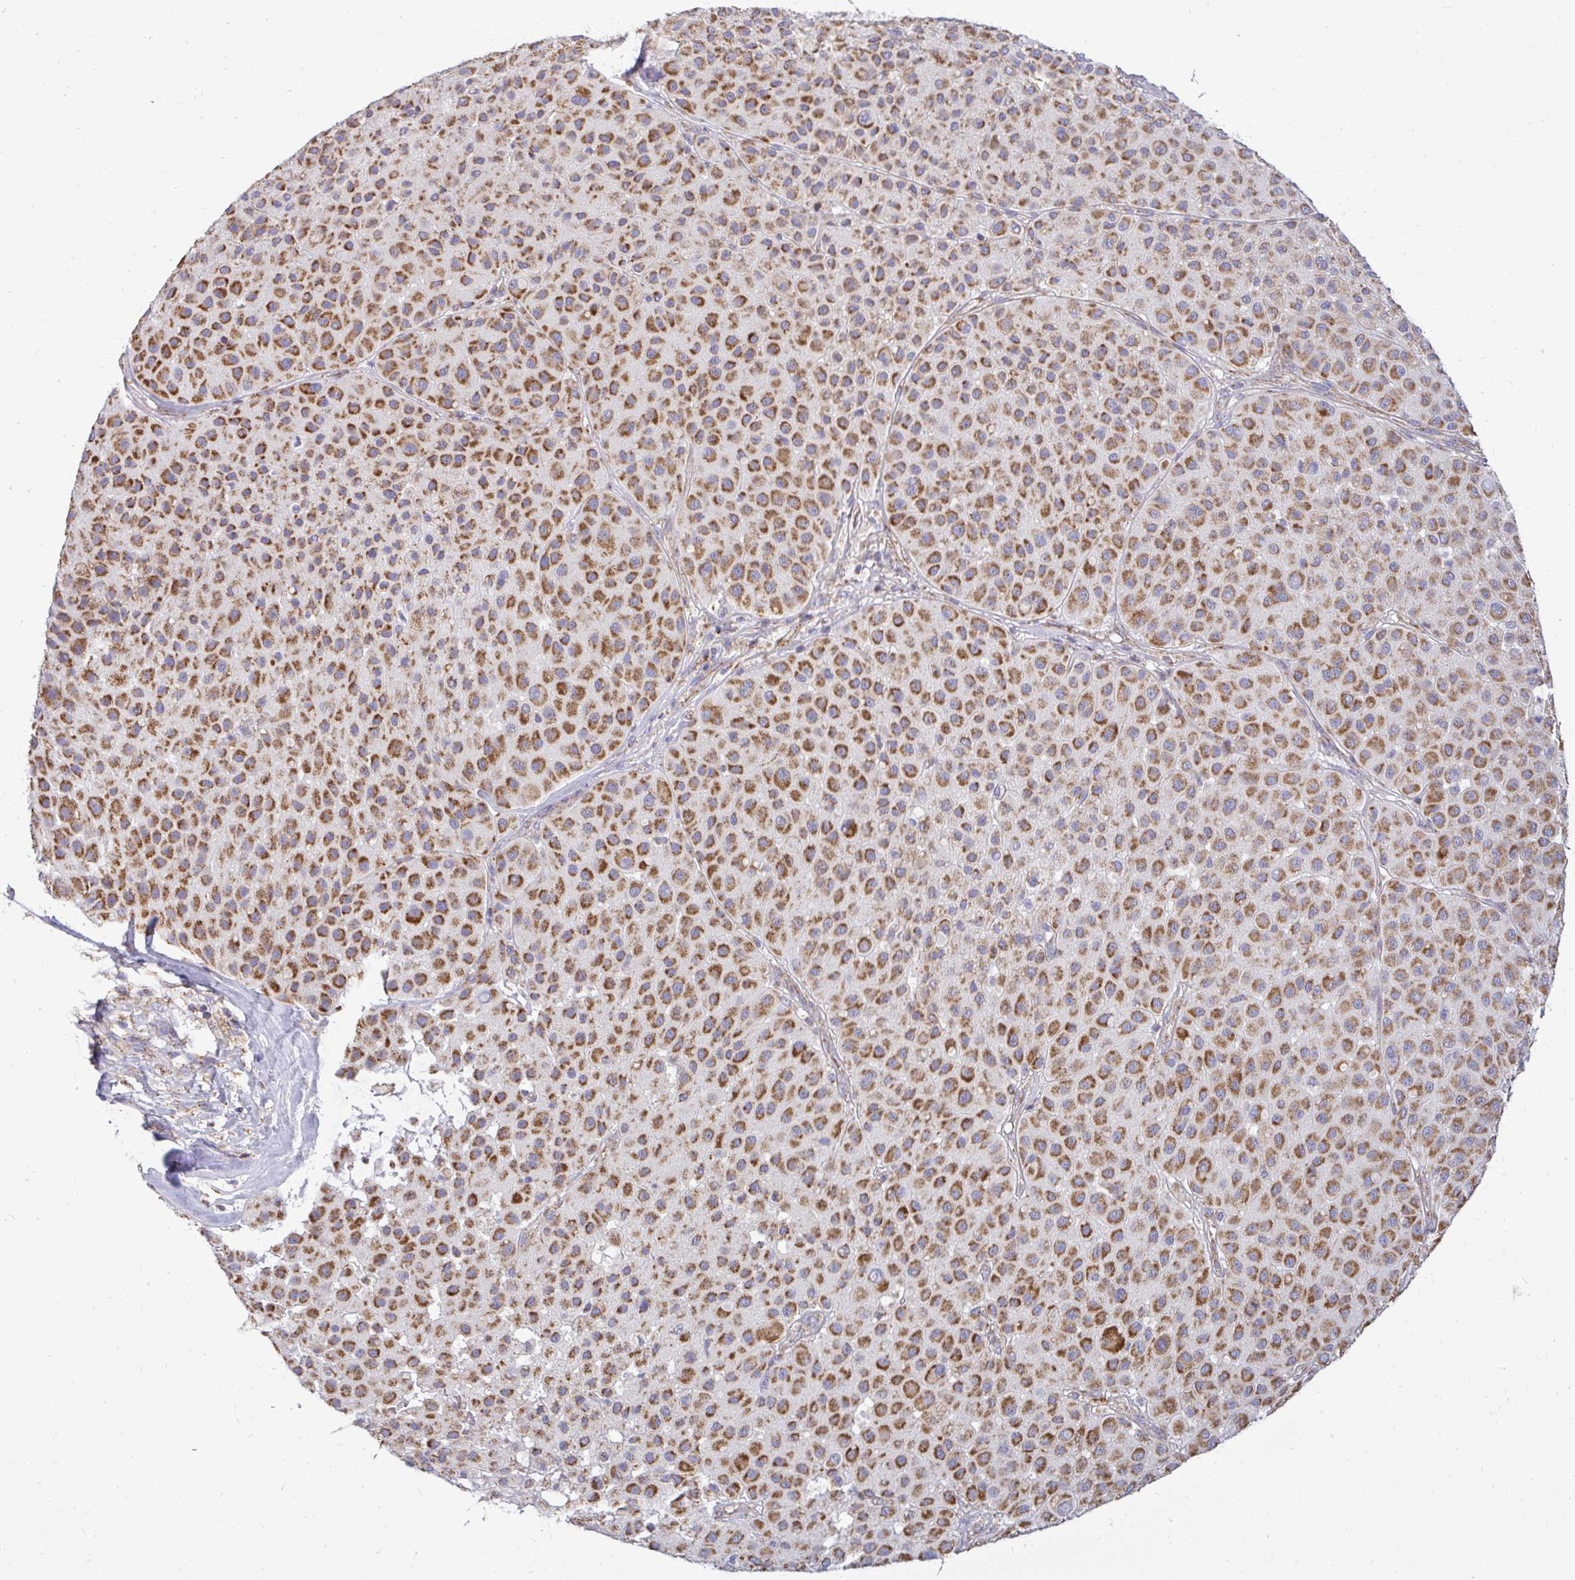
{"staining": {"intensity": "strong", "quantity": ">75%", "location": "cytoplasmic/membranous"}, "tissue": "melanoma", "cell_type": "Tumor cells", "image_type": "cancer", "snomed": [{"axis": "morphology", "description": "Malignant melanoma, Metastatic site"}, {"axis": "topography", "description": "Smooth muscle"}], "caption": "An immunohistochemistry (IHC) image of tumor tissue is shown. Protein staining in brown highlights strong cytoplasmic/membranous positivity in malignant melanoma (metastatic site) within tumor cells. Using DAB (3,3'-diaminobenzidine) (brown) and hematoxylin (blue) stains, captured at high magnification using brightfield microscopy.", "gene": "OR10R2", "patient": {"sex": "male", "age": 41}}